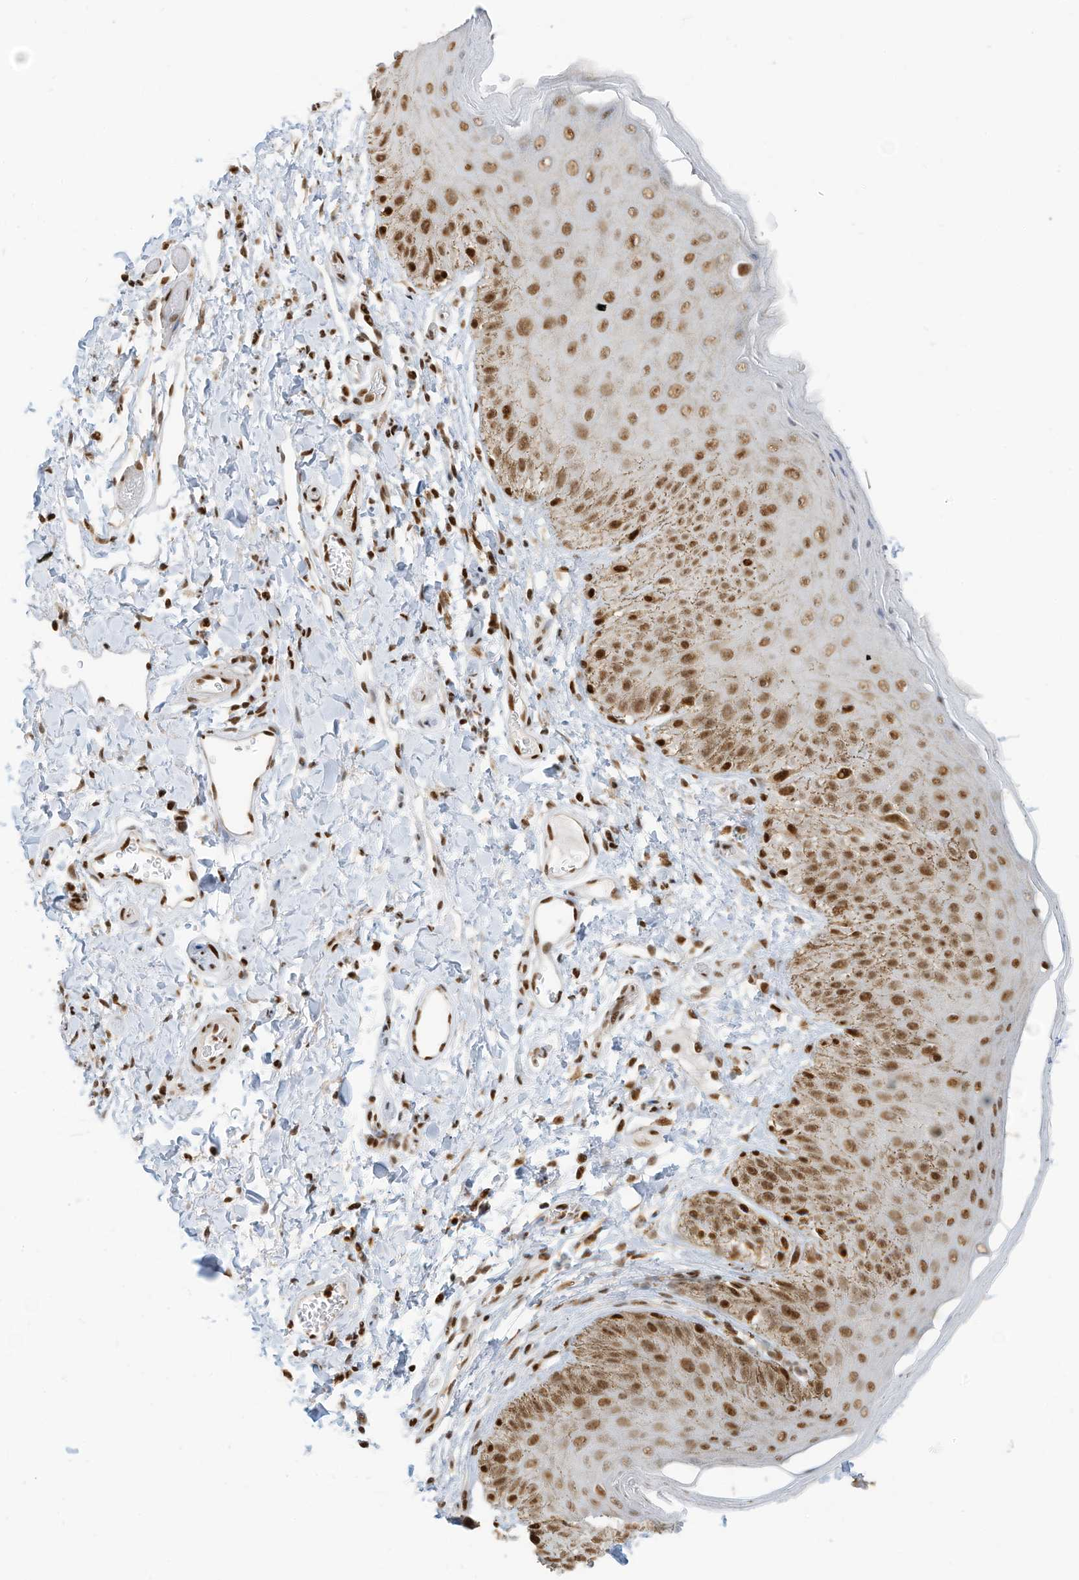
{"staining": {"intensity": "moderate", "quantity": ">75%", "location": "nuclear"}, "tissue": "skin", "cell_type": "Epidermal cells", "image_type": "normal", "snomed": [{"axis": "morphology", "description": "Normal tissue, NOS"}, {"axis": "topography", "description": "Anal"}], "caption": "Moderate nuclear protein staining is appreciated in approximately >75% of epidermal cells in skin. (IHC, brightfield microscopy, high magnification).", "gene": "SAMD15", "patient": {"sex": "male", "age": 44}}